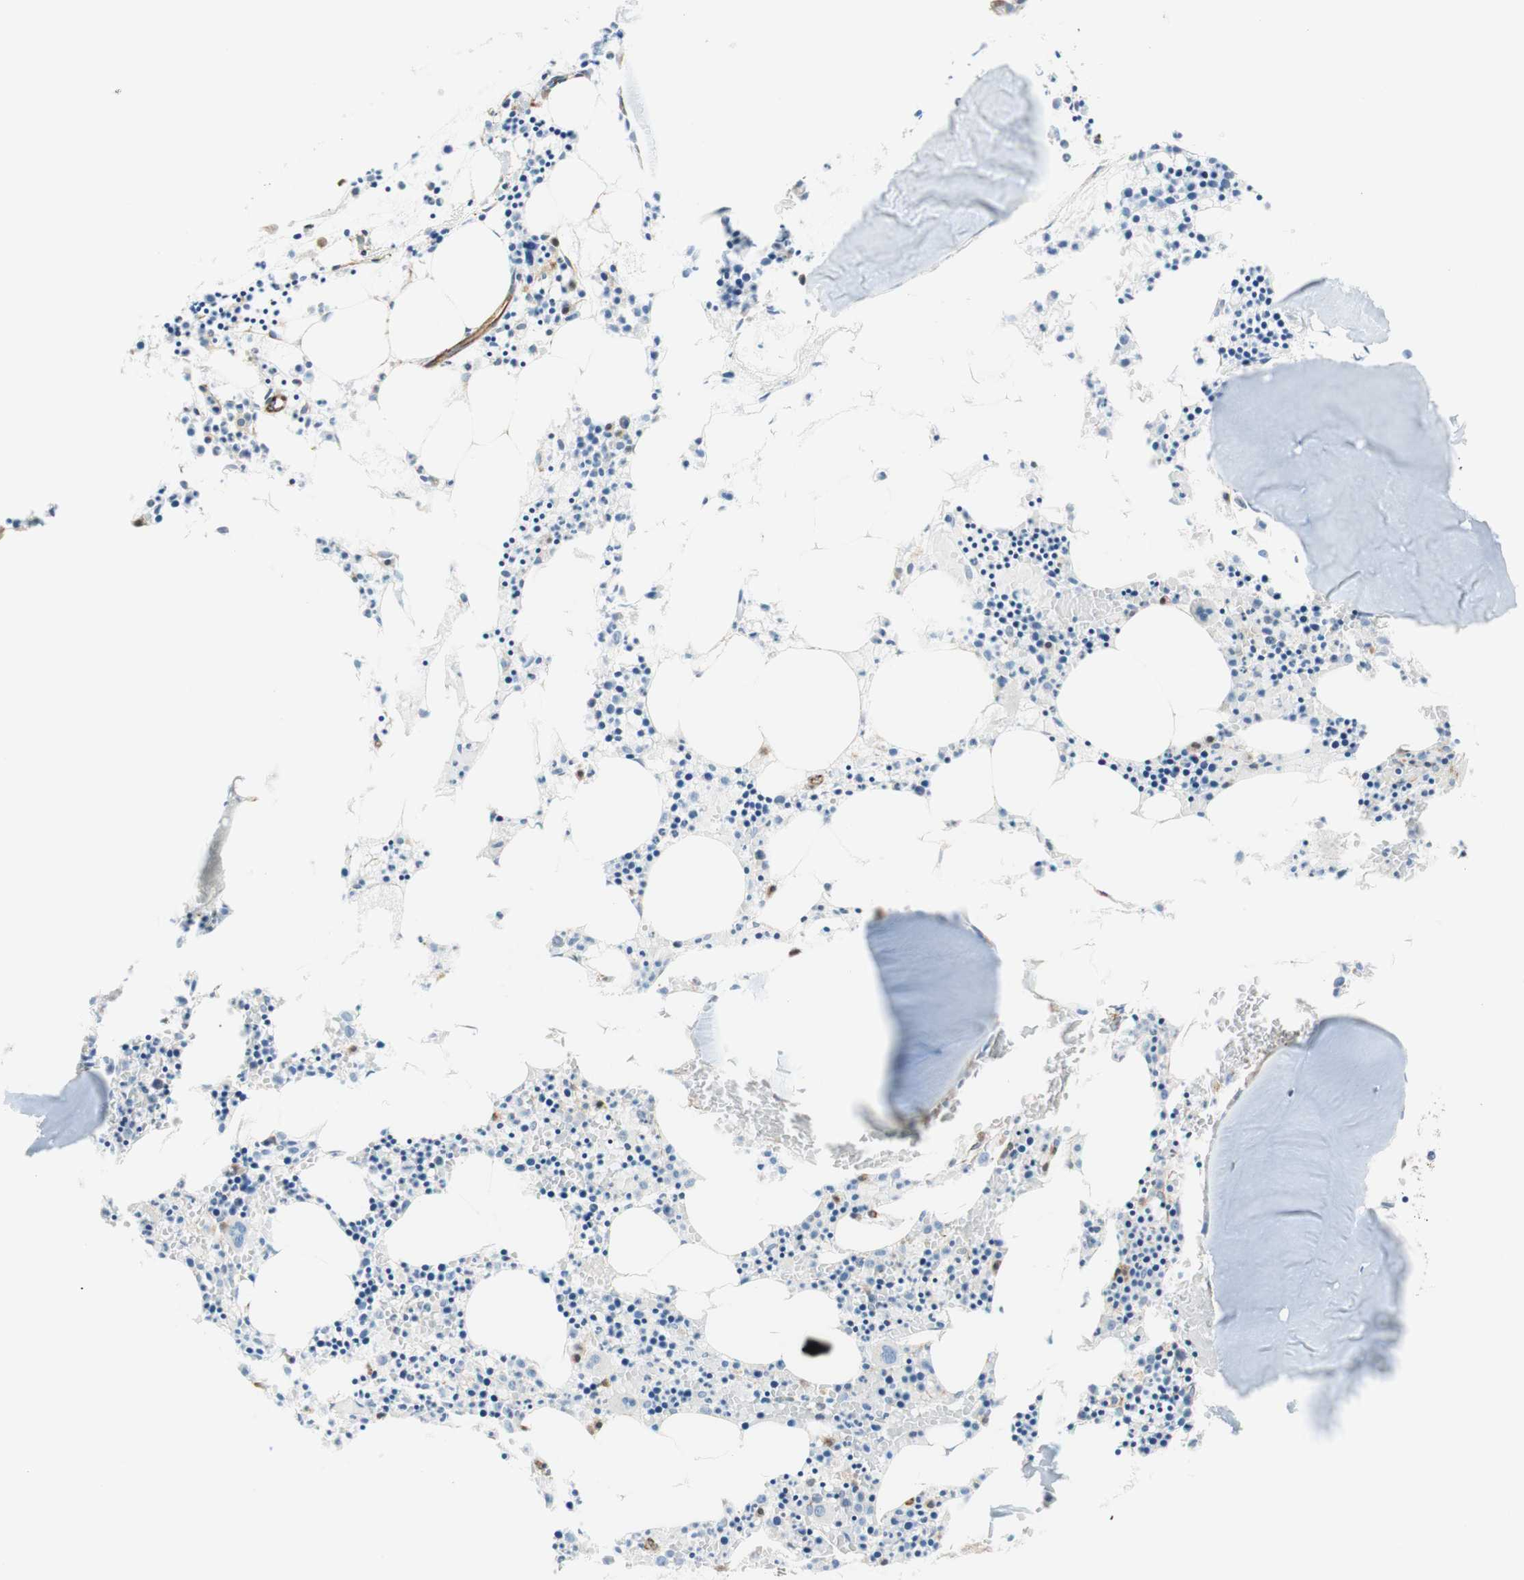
{"staining": {"intensity": "strong", "quantity": "<25%", "location": "cytoplasmic/membranous,nuclear"}, "tissue": "bone marrow", "cell_type": "Hematopoietic cells", "image_type": "normal", "snomed": [{"axis": "morphology", "description": "Normal tissue, NOS"}, {"axis": "morphology", "description": "Inflammation, NOS"}, {"axis": "topography", "description": "Bone marrow"}], "caption": "Strong cytoplasmic/membranous,nuclear positivity is appreciated in about <25% of hematopoietic cells in normal bone marrow. The staining was performed using DAB (3,3'-diaminobenzidine) to visualize the protein expression in brown, while the nuclei were stained in blue with hematoxylin (Magnification: 20x).", "gene": "POU2AF1", "patient": {"sex": "male", "age": 14}}